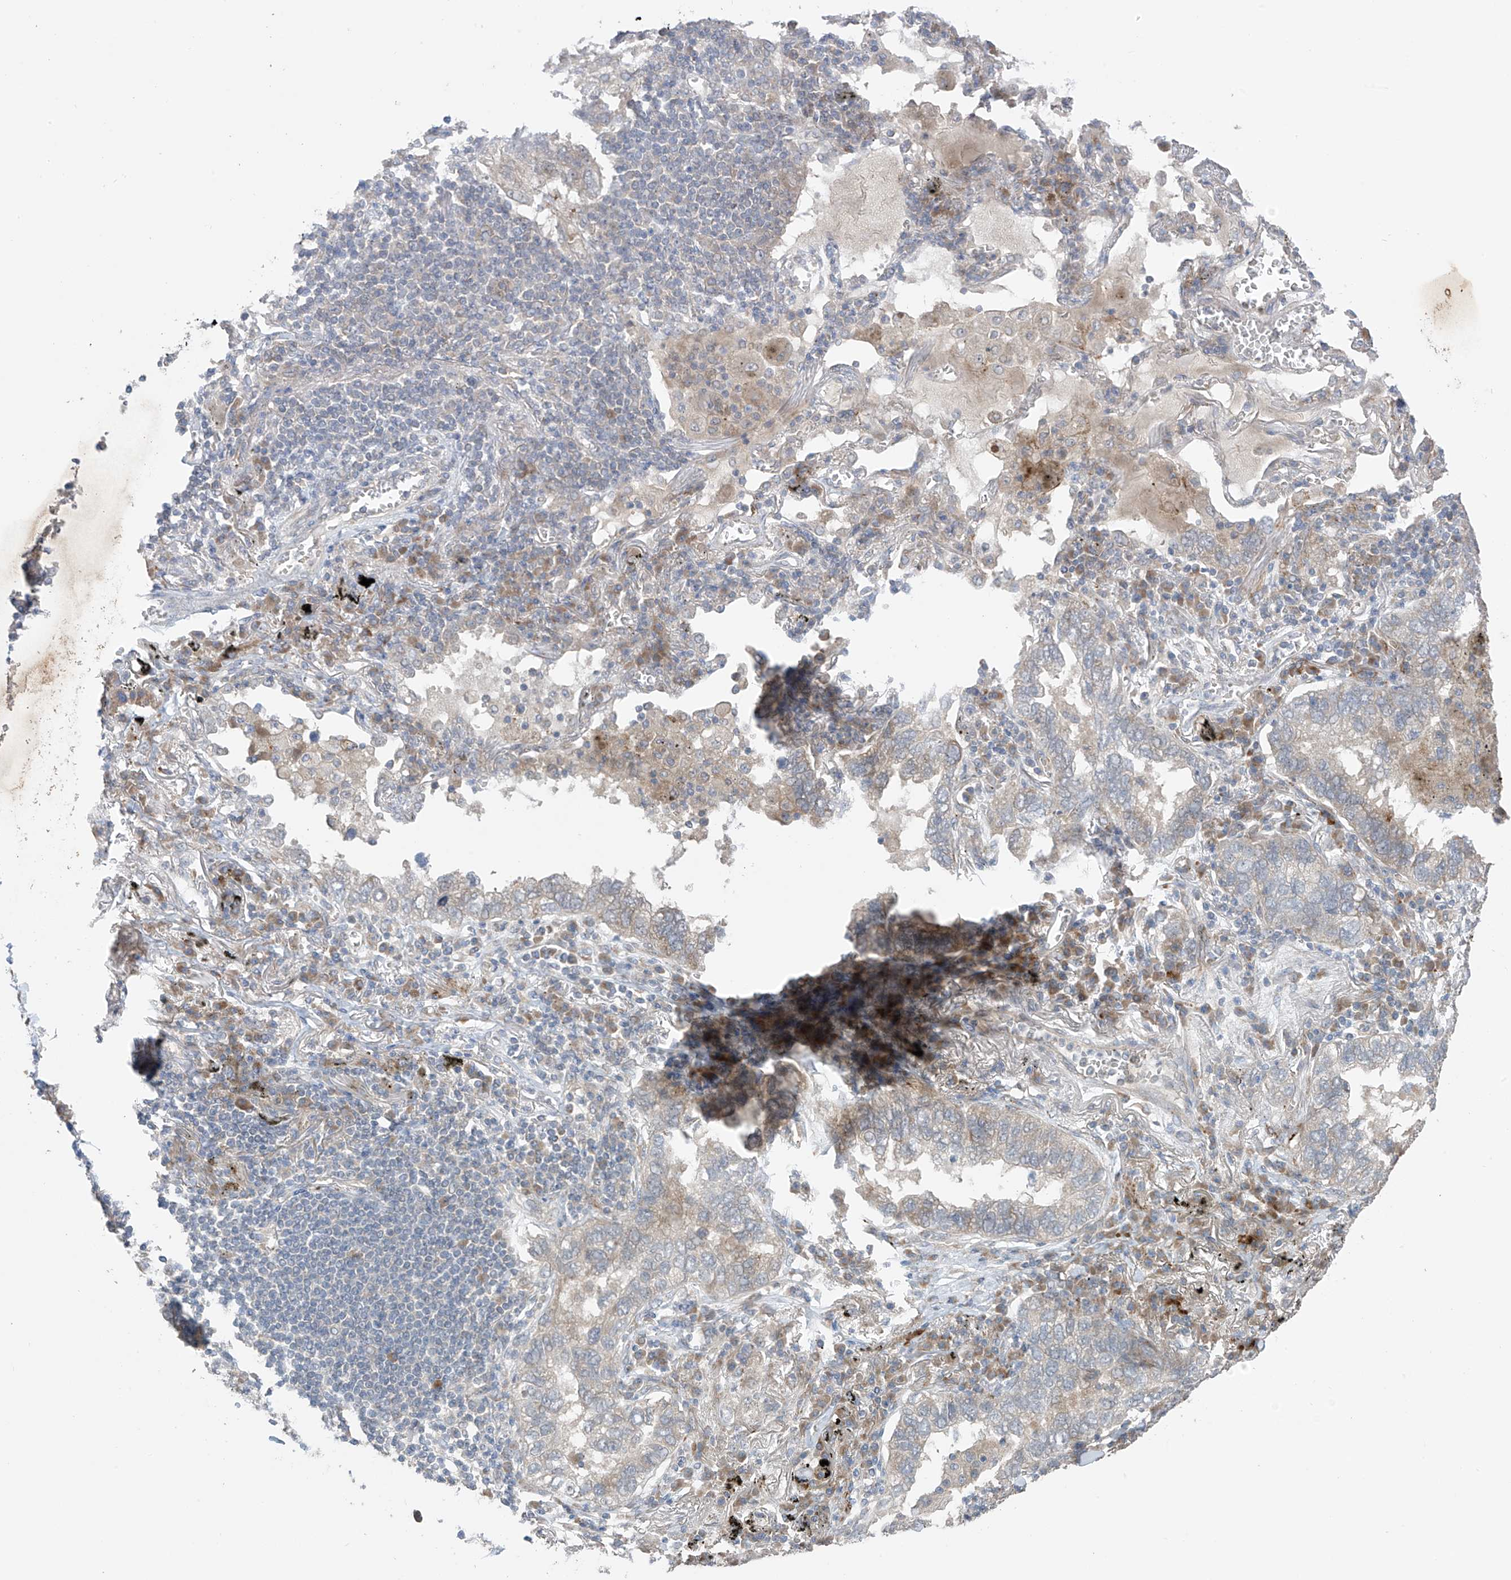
{"staining": {"intensity": "negative", "quantity": "none", "location": "none"}, "tissue": "lung cancer", "cell_type": "Tumor cells", "image_type": "cancer", "snomed": [{"axis": "morphology", "description": "Adenocarcinoma, NOS"}, {"axis": "topography", "description": "Lung"}], "caption": "High magnification brightfield microscopy of adenocarcinoma (lung) stained with DAB (3,3'-diaminobenzidine) (brown) and counterstained with hematoxylin (blue): tumor cells show no significant expression.", "gene": "NALCN", "patient": {"sex": "male", "age": 65}}